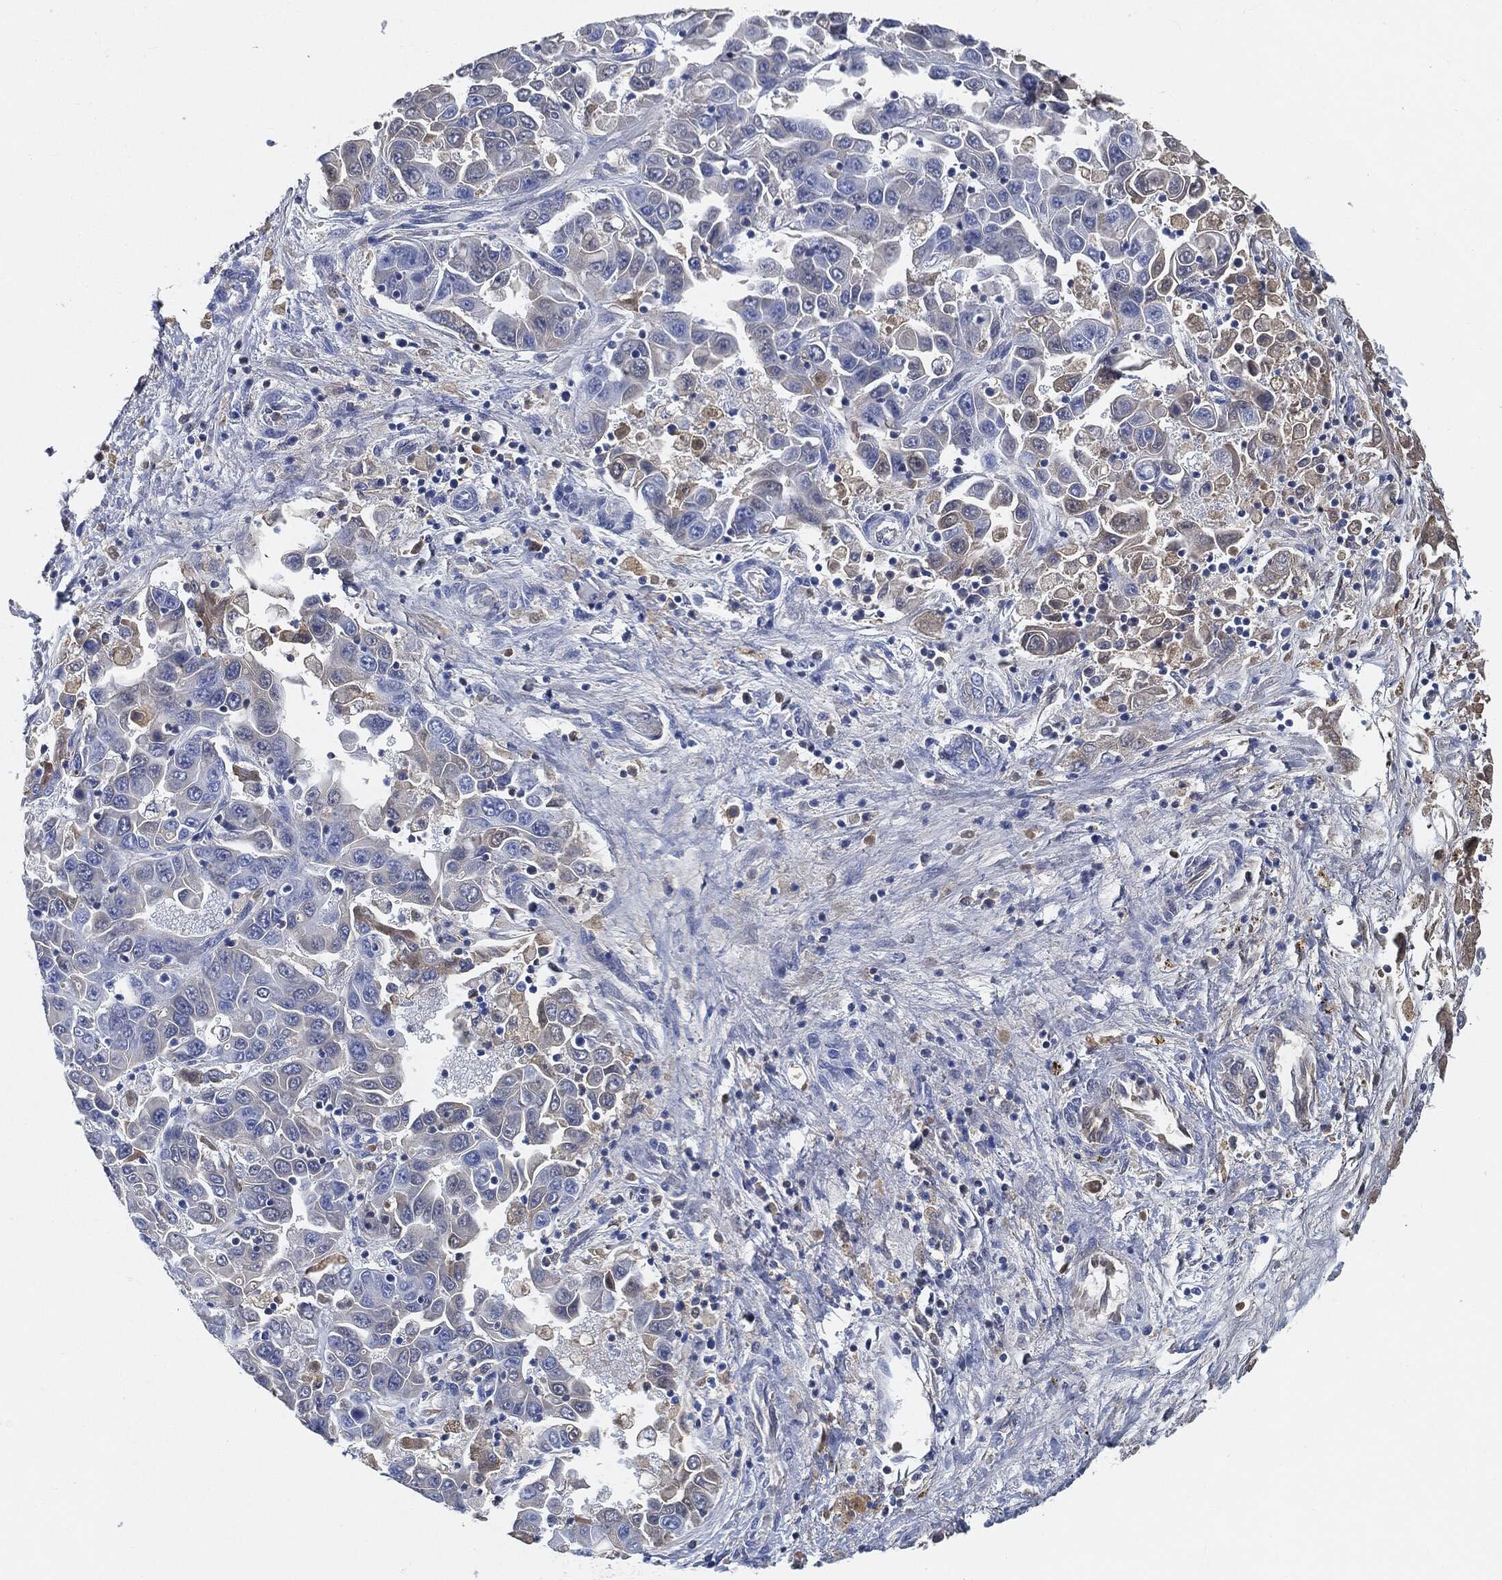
{"staining": {"intensity": "weak", "quantity": "<25%", "location": "cytoplasmic/membranous"}, "tissue": "liver cancer", "cell_type": "Tumor cells", "image_type": "cancer", "snomed": [{"axis": "morphology", "description": "Cholangiocarcinoma"}, {"axis": "topography", "description": "Liver"}], "caption": "Liver cancer (cholangiocarcinoma) stained for a protein using immunohistochemistry (IHC) reveals no staining tumor cells.", "gene": "IGLV6-57", "patient": {"sex": "female", "age": 52}}